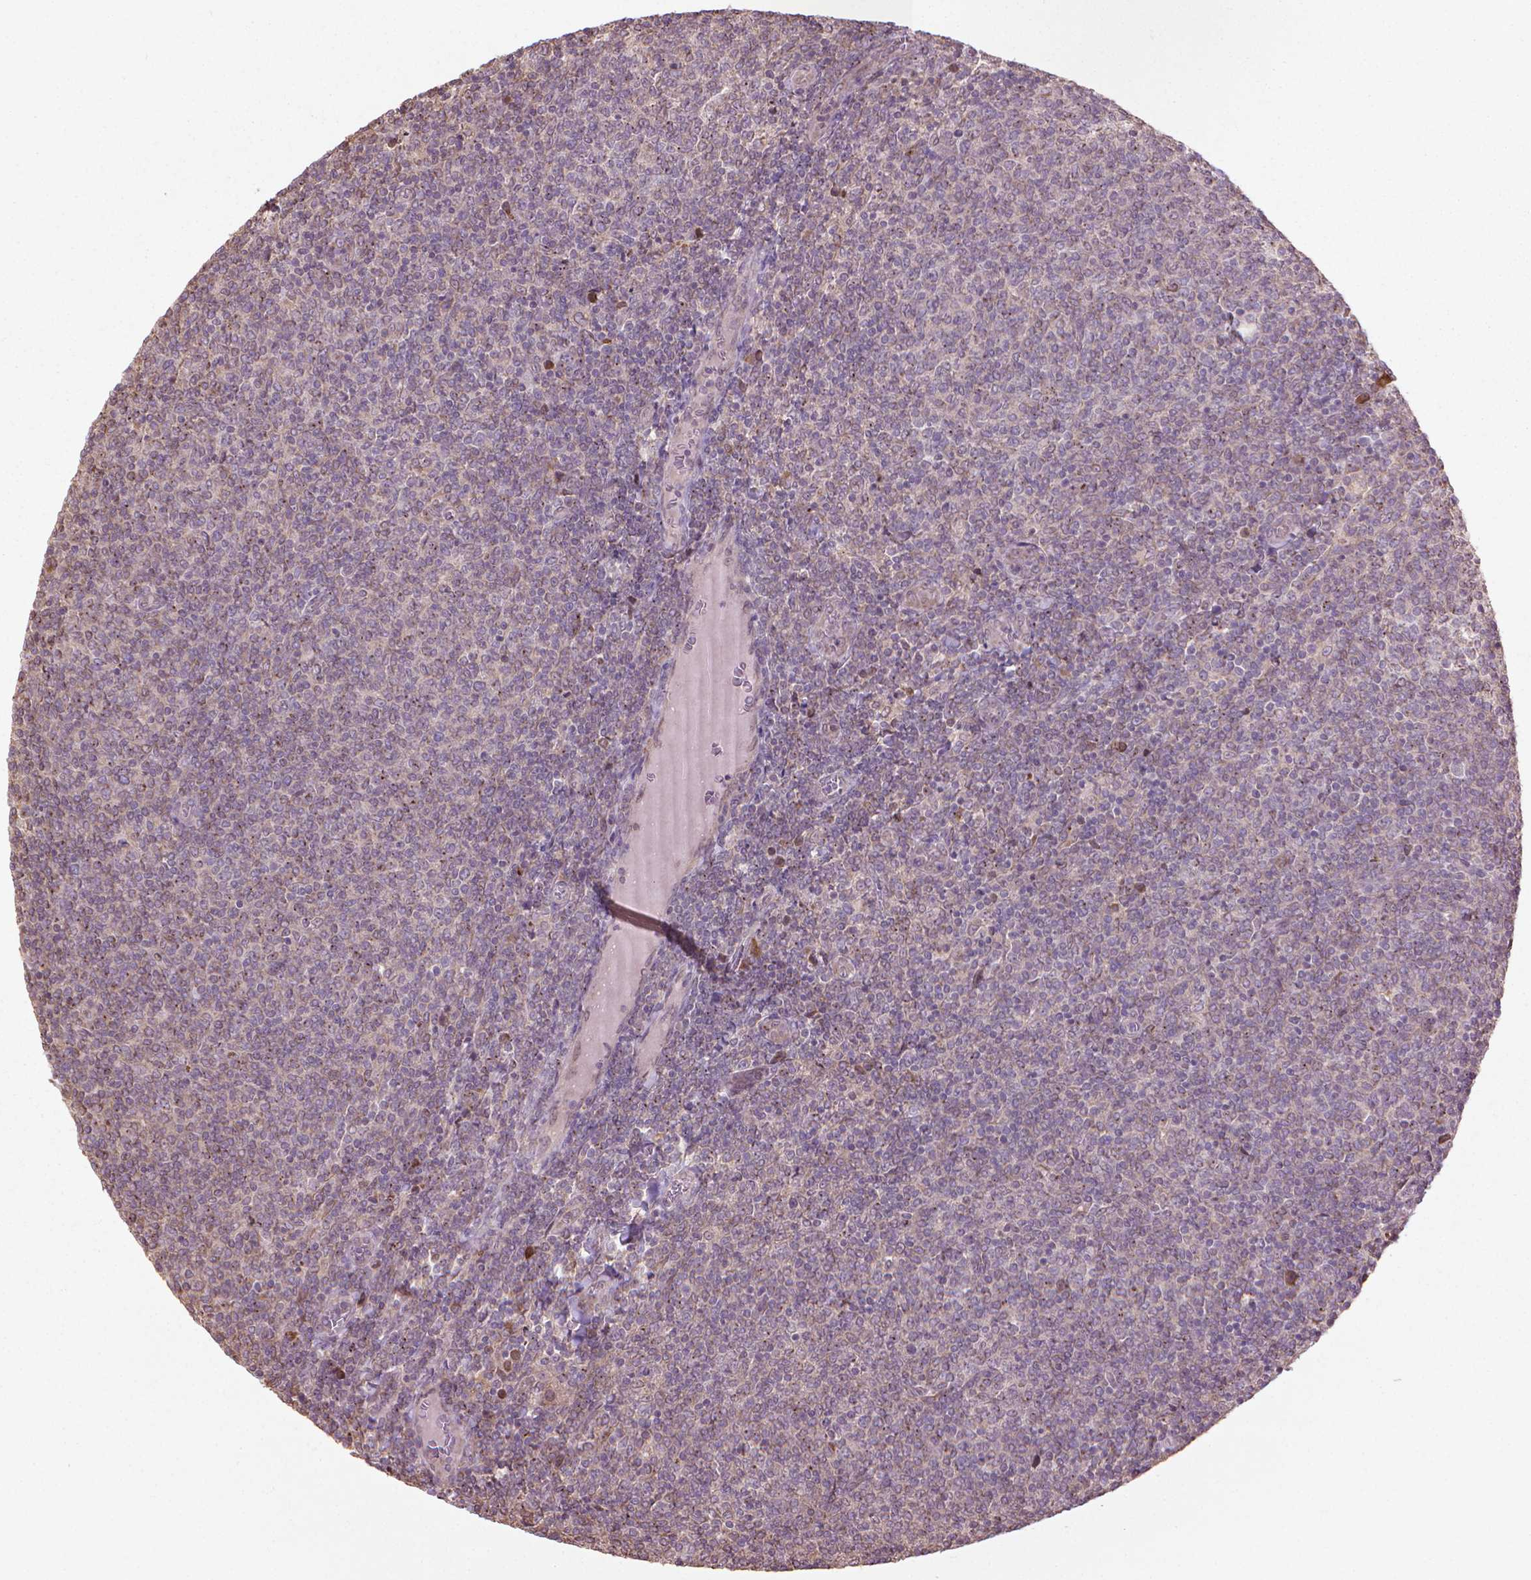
{"staining": {"intensity": "negative", "quantity": "none", "location": "none"}, "tissue": "lymphoma", "cell_type": "Tumor cells", "image_type": "cancer", "snomed": [{"axis": "morphology", "description": "Malignant lymphoma, non-Hodgkin's type, Low grade"}, {"axis": "topography", "description": "Lymph node"}], "caption": "Immunohistochemistry of human low-grade malignant lymphoma, non-Hodgkin's type shows no positivity in tumor cells.", "gene": "GAS1", "patient": {"sex": "male", "age": 52}}